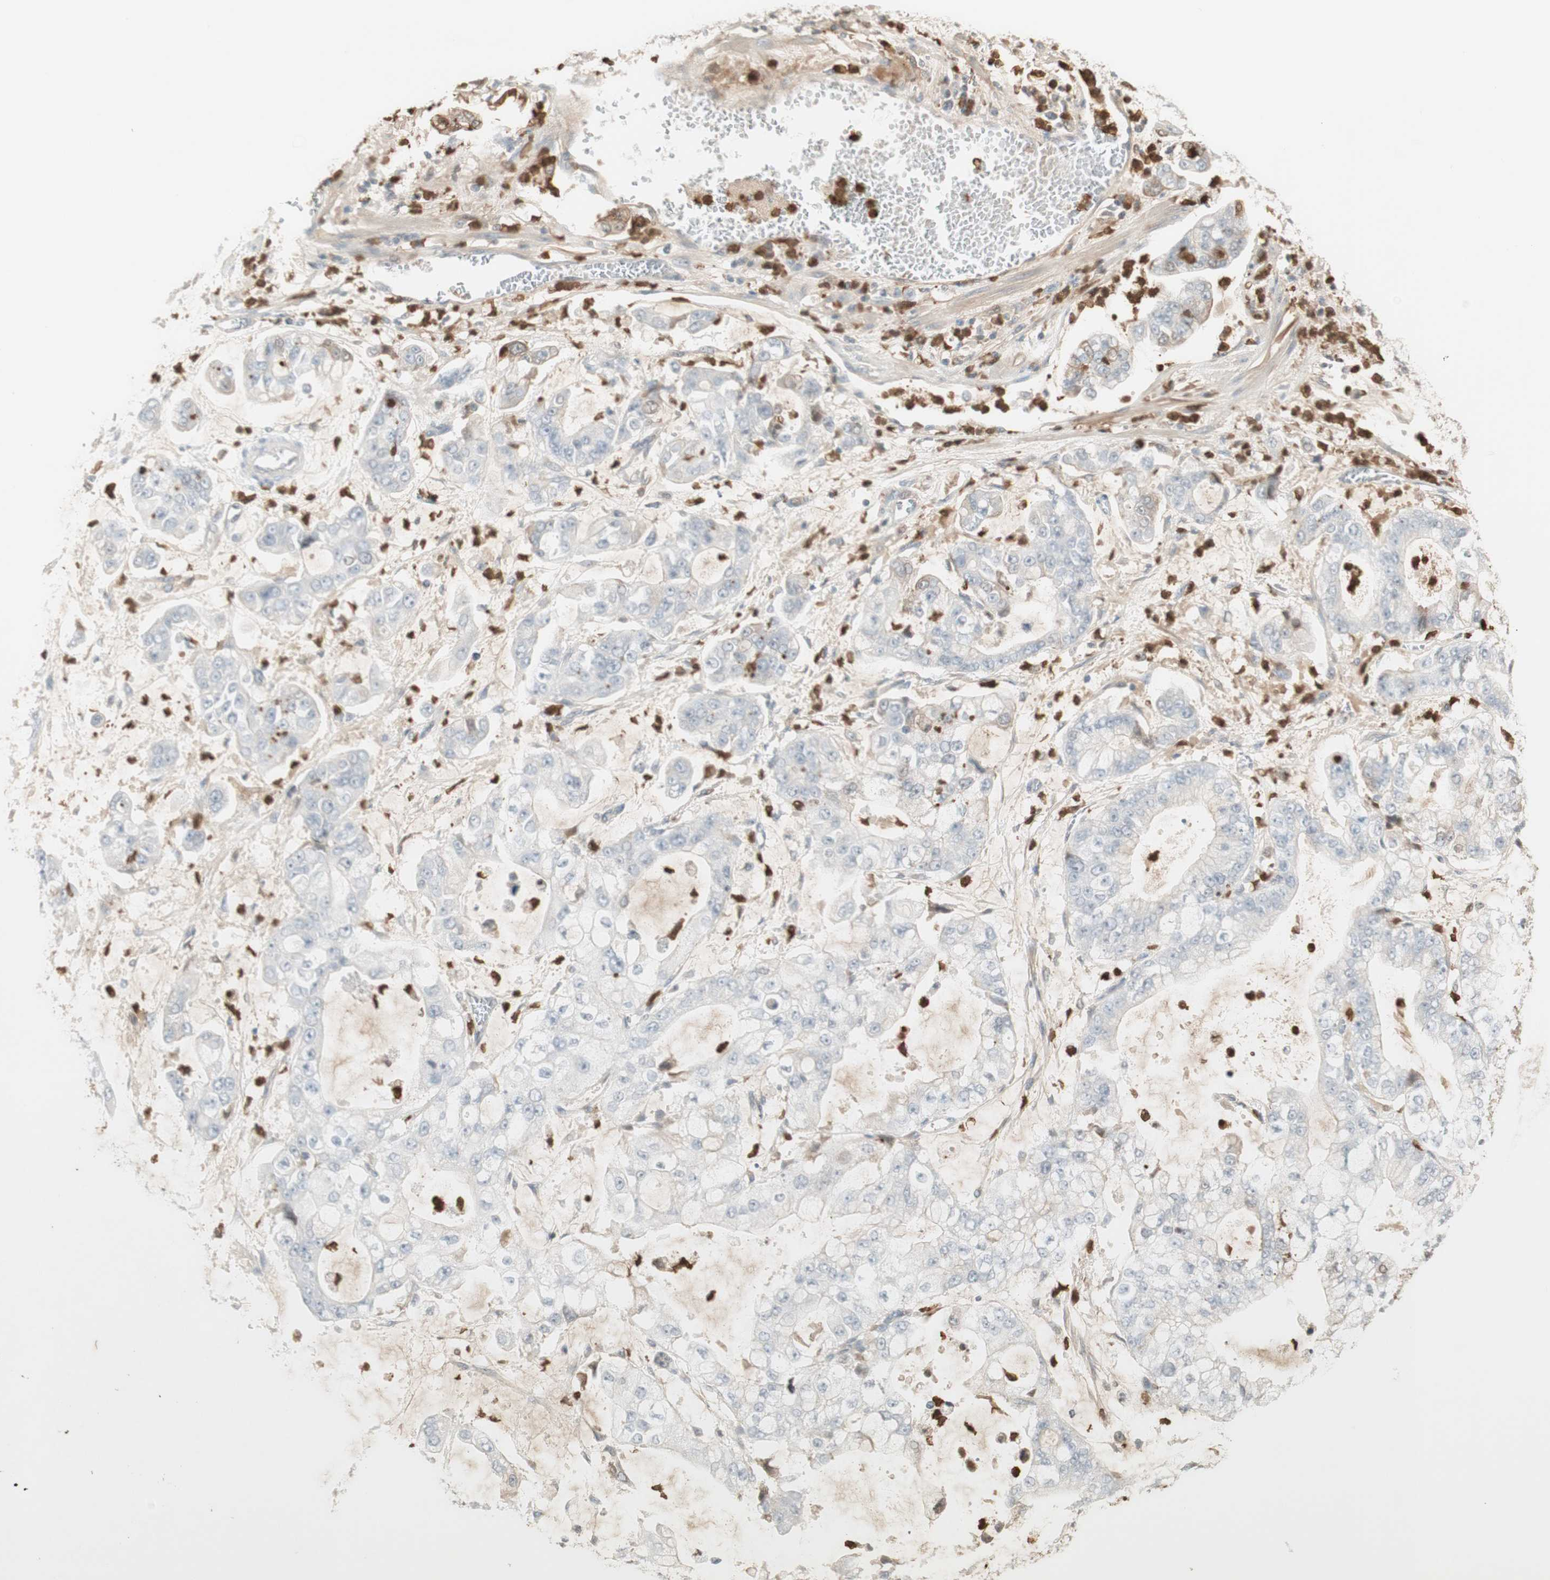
{"staining": {"intensity": "negative", "quantity": "none", "location": "none"}, "tissue": "stomach cancer", "cell_type": "Tumor cells", "image_type": "cancer", "snomed": [{"axis": "morphology", "description": "Adenocarcinoma, NOS"}, {"axis": "topography", "description": "Stomach"}], "caption": "The micrograph demonstrates no staining of tumor cells in adenocarcinoma (stomach).", "gene": "NID1", "patient": {"sex": "male", "age": 76}}